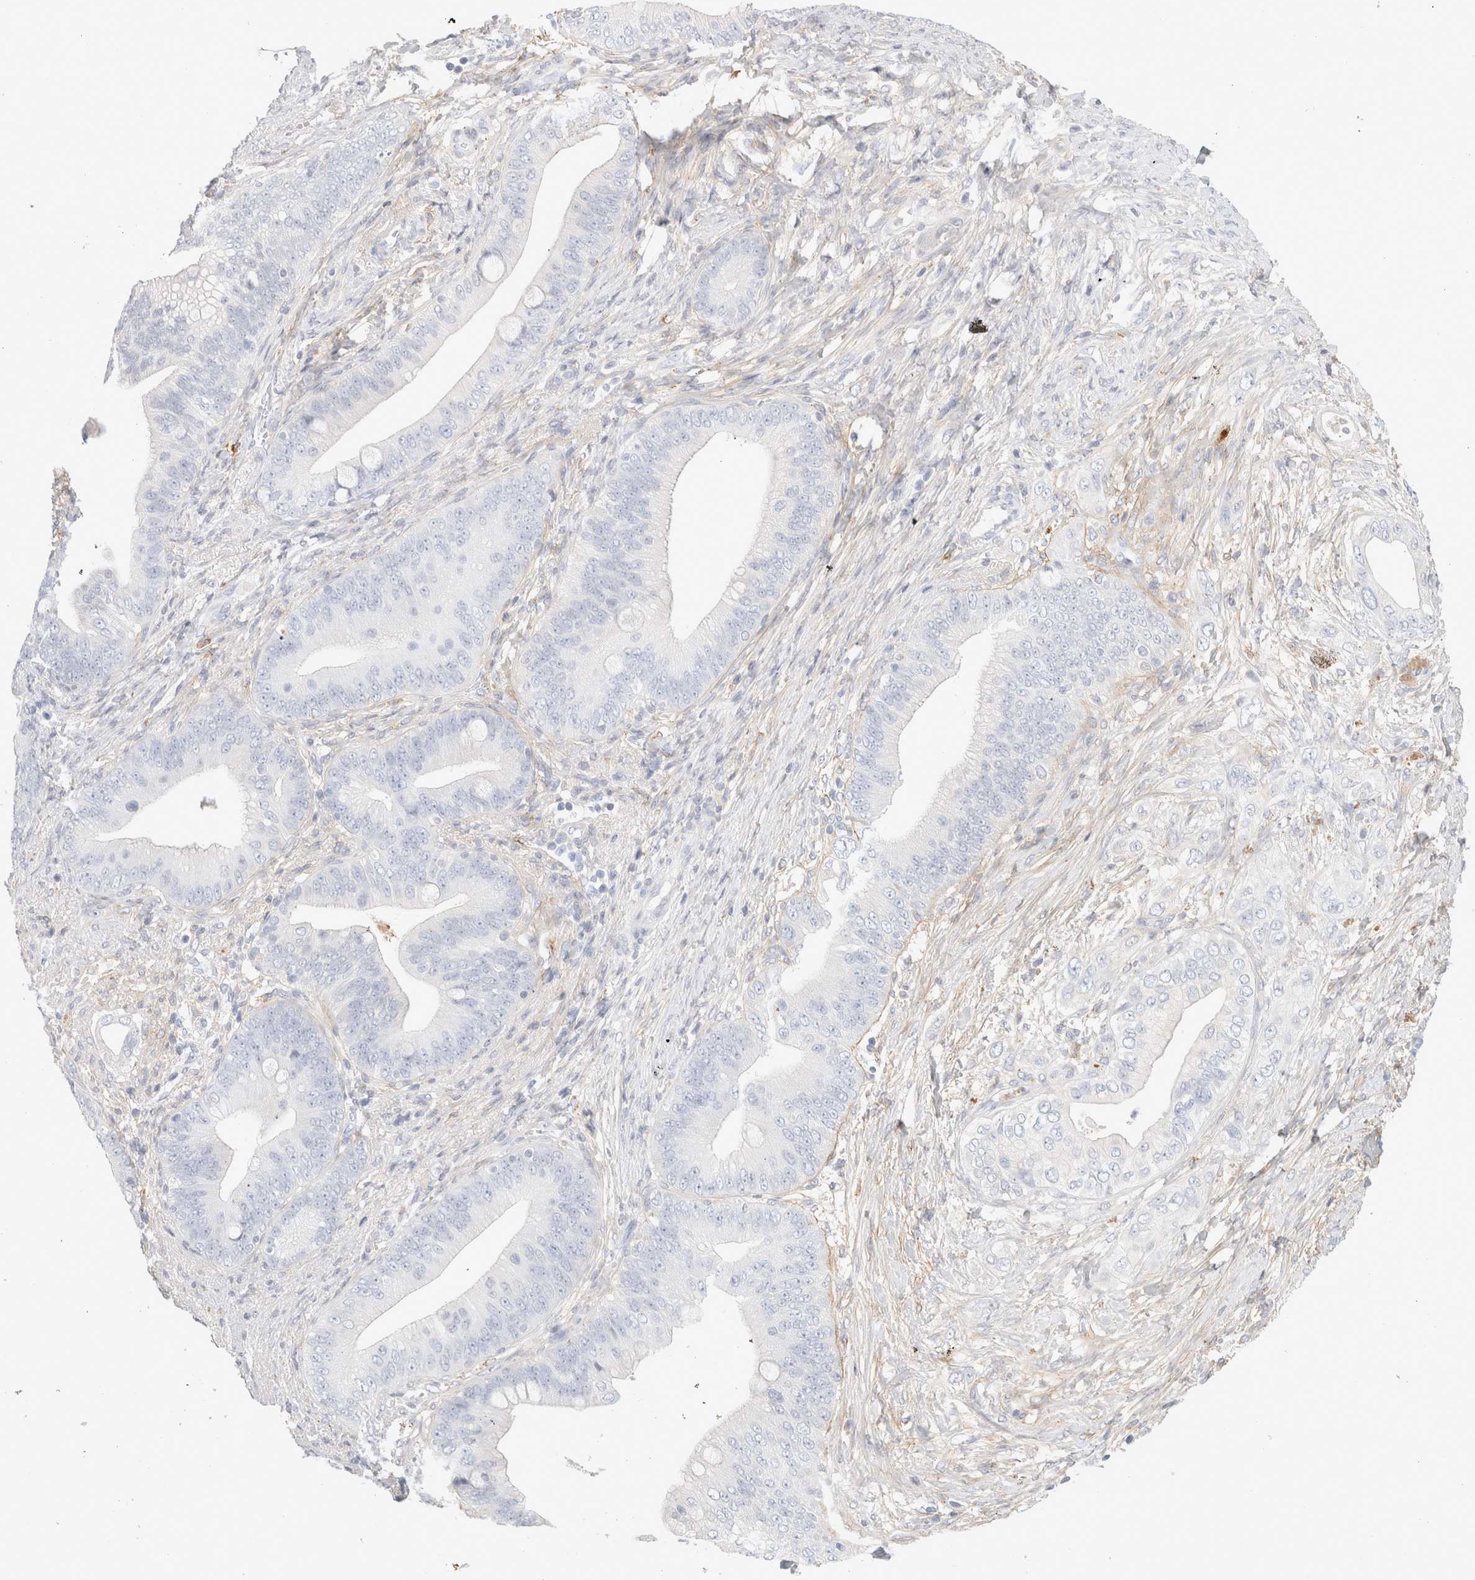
{"staining": {"intensity": "negative", "quantity": "none", "location": "none"}, "tissue": "pancreatic cancer", "cell_type": "Tumor cells", "image_type": "cancer", "snomed": [{"axis": "morphology", "description": "Adenocarcinoma, NOS"}, {"axis": "topography", "description": "Pancreas"}], "caption": "Tumor cells show no significant positivity in pancreatic adenocarcinoma.", "gene": "FGL2", "patient": {"sex": "male", "age": 53}}